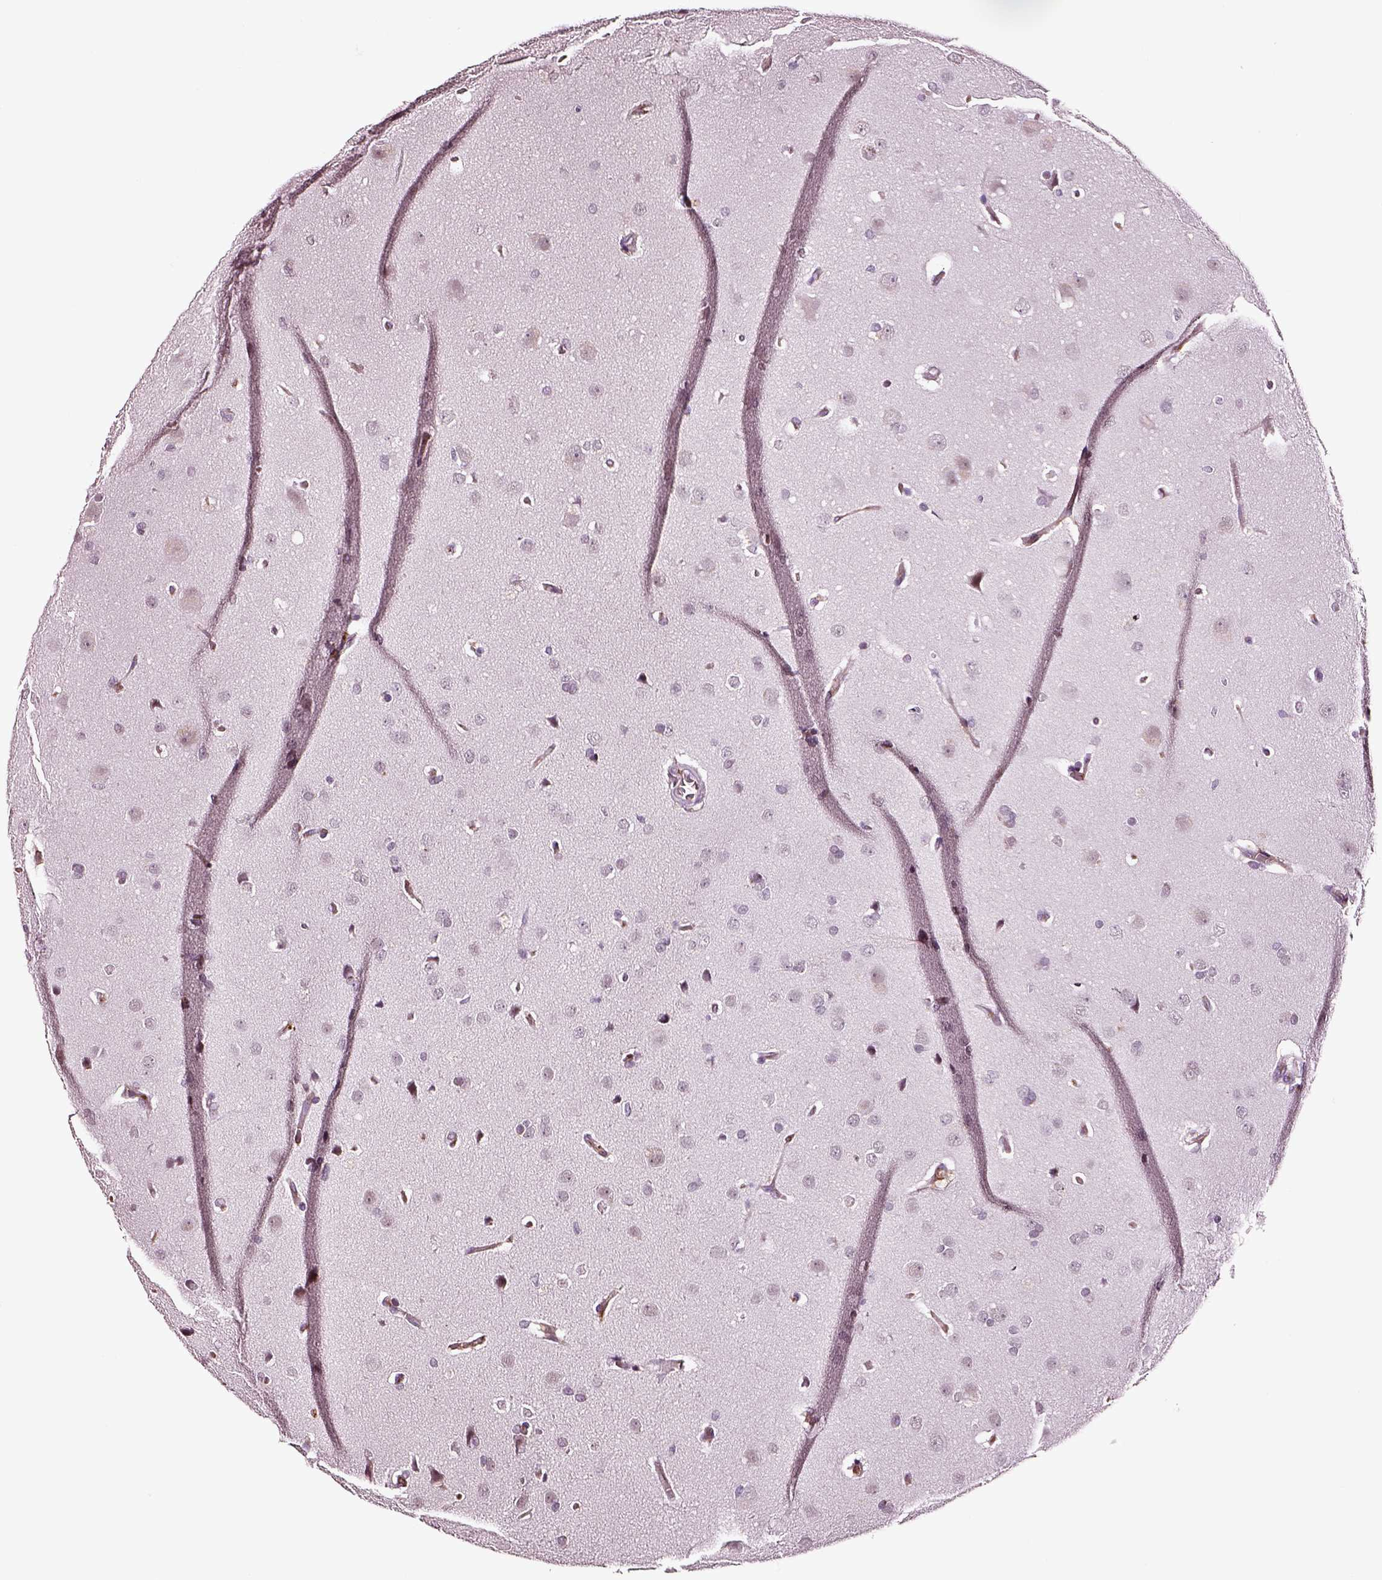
{"staining": {"intensity": "negative", "quantity": "none", "location": "none"}, "tissue": "glioma", "cell_type": "Tumor cells", "image_type": "cancer", "snomed": [{"axis": "morphology", "description": "Glioma, malignant, Low grade"}, {"axis": "topography", "description": "Brain"}], "caption": "High magnification brightfield microscopy of glioma stained with DAB (3,3'-diaminobenzidine) (brown) and counterstained with hematoxylin (blue): tumor cells show no significant expression. (Brightfield microscopy of DAB IHC at high magnification).", "gene": "TF", "patient": {"sex": "female", "age": 54}}